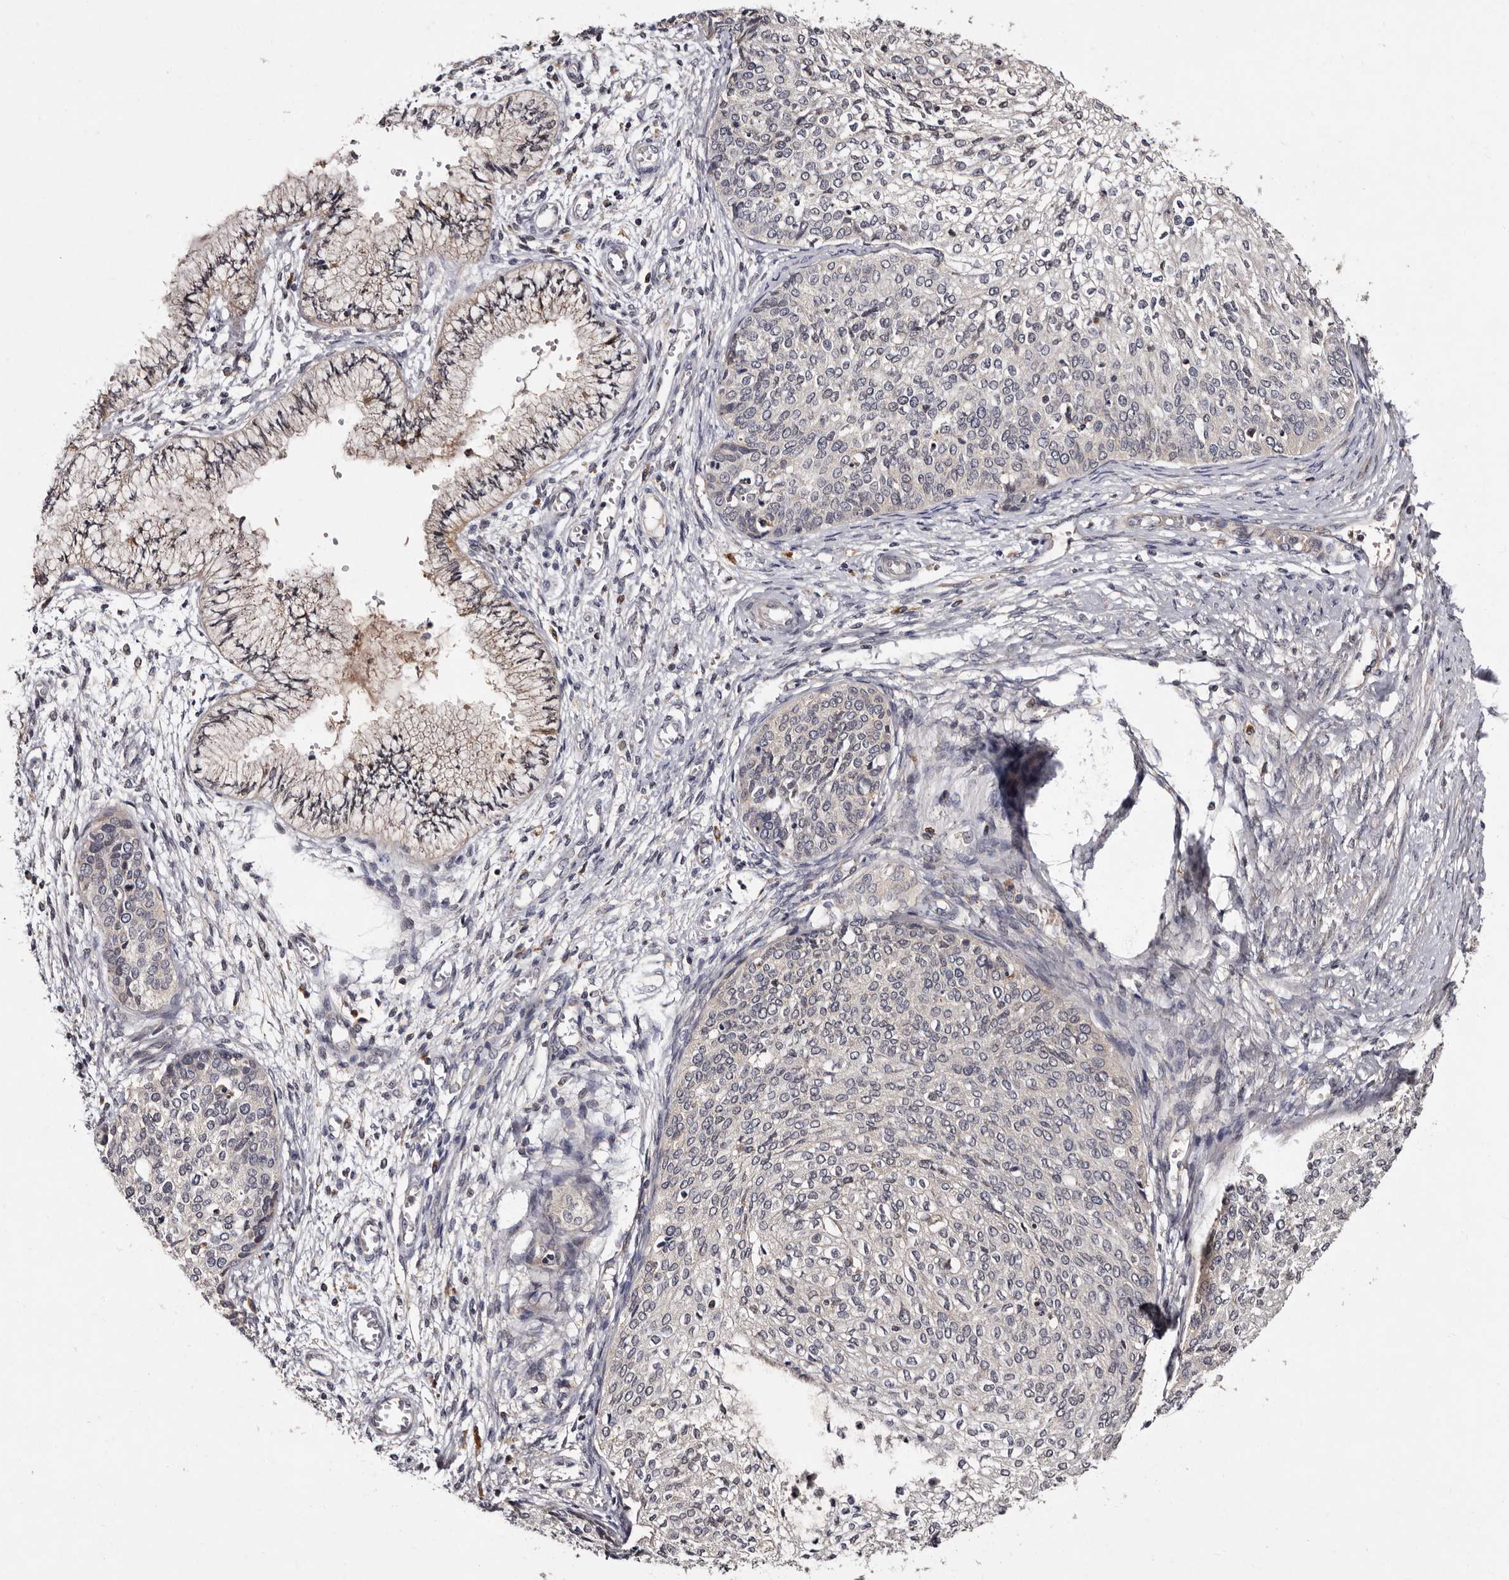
{"staining": {"intensity": "negative", "quantity": "none", "location": "none"}, "tissue": "cervical cancer", "cell_type": "Tumor cells", "image_type": "cancer", "snomed": [{"axis": "morphology", "description": "Squamous cell carcinoma, NOS"}, {"axis": "topography", "description": "Cervix"}], "caption": "Human cervical cancer stained for a protein using immunohistochemistry demonstrates no expression in tumor cells.", "gene": "DNPH1", "patient": {"sex": "female", "age": 37}}